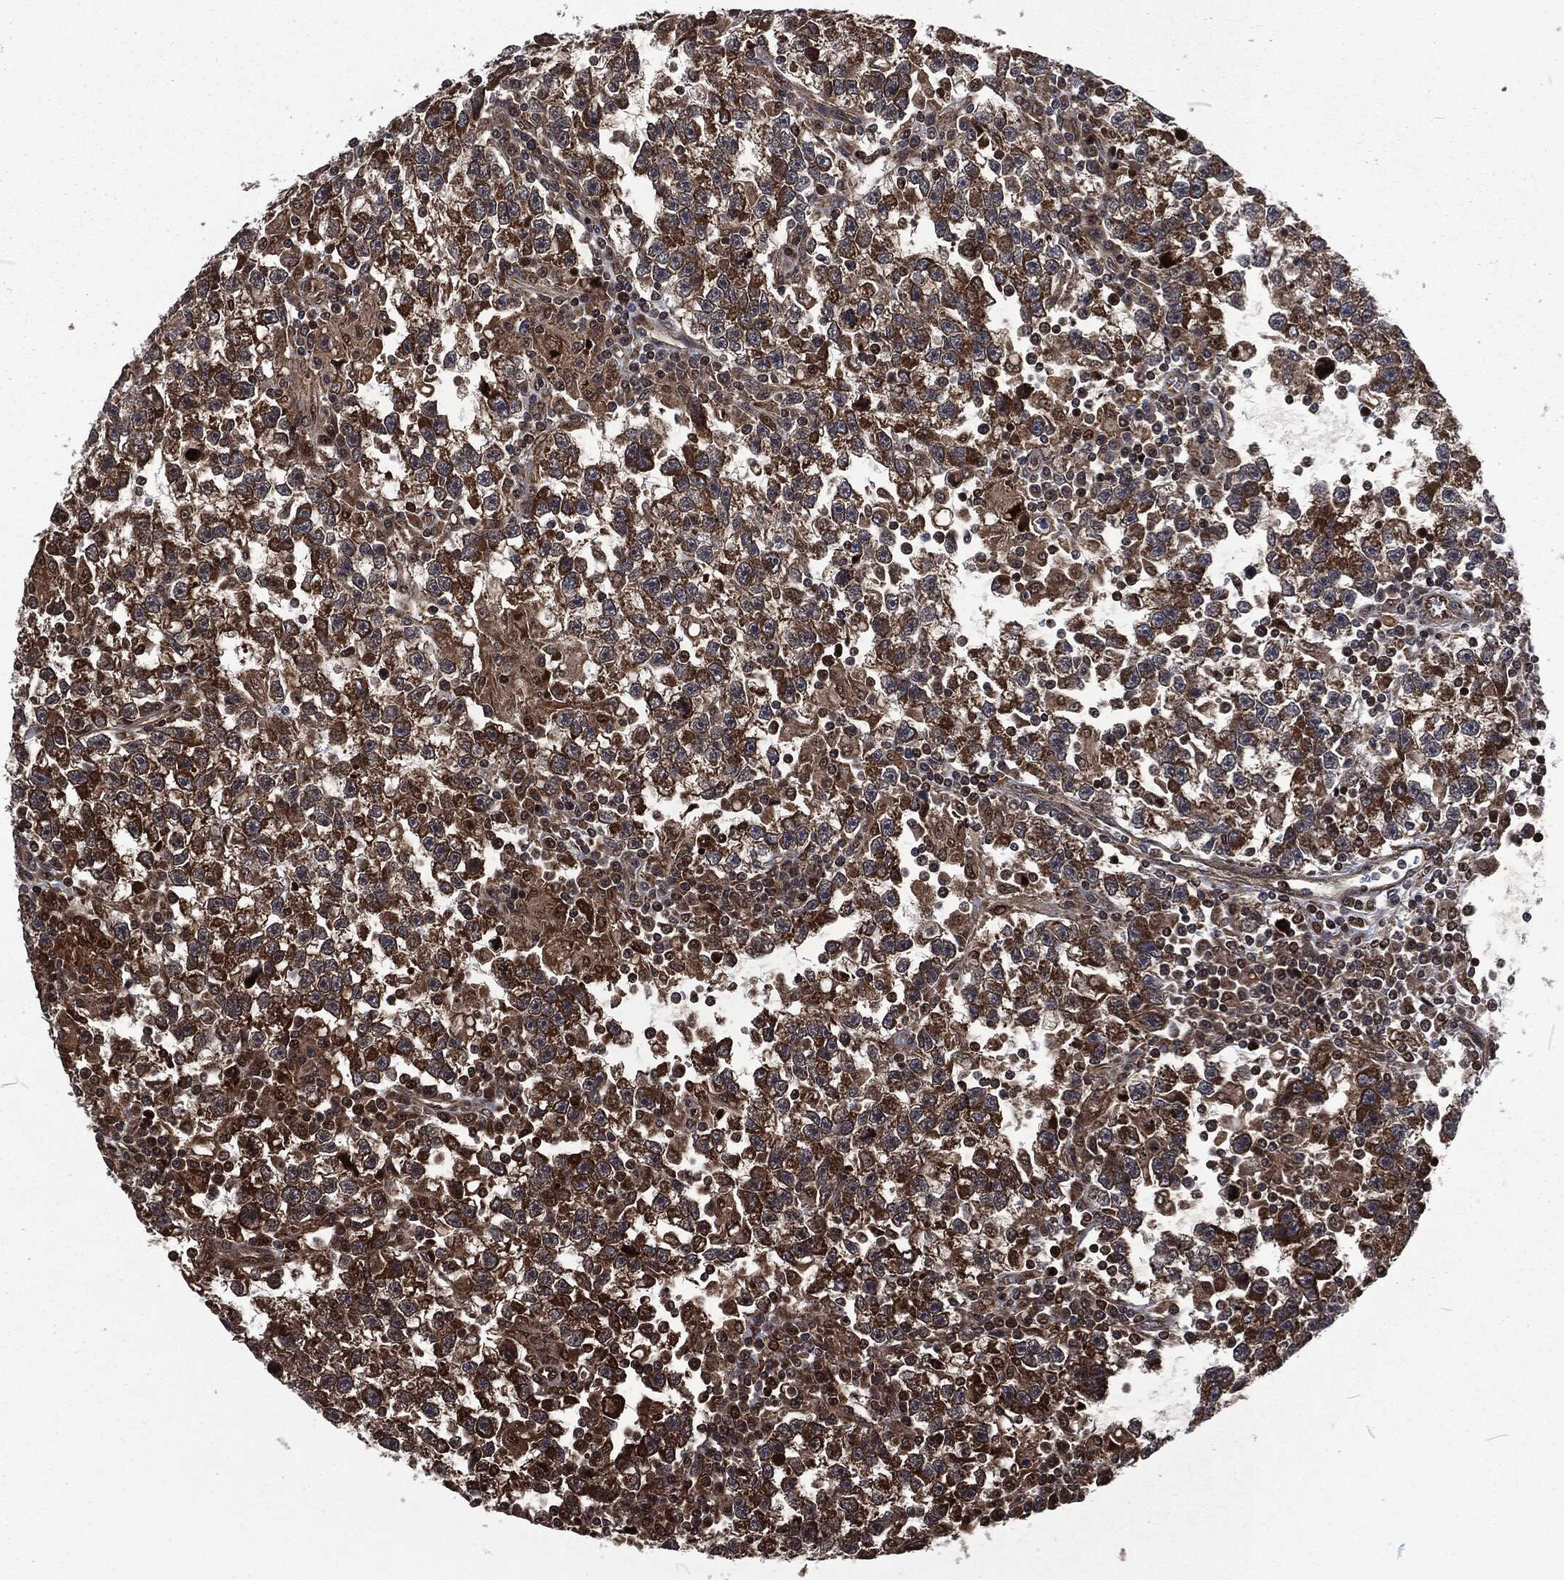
{"staining": {"intensity": "strong", "quantity": "25%-75%", "location": "cytoplasmic/membranous"}, "tissue": "testis cancer", "cell_type": "Tumor cells", "image_type": "cancer", "snomed": [{"axis": "morphology", "description": "Seminoma, NOS"}, {"axis": "topography", "description": "Testis"}], "caption": "Protein staining reveals strong cytoplasmic/membranous positivity in about 25%-75% of tumor cells in testis seminoma.", "gene": "CMPK2", "patient": {"sex": "male", "age": 47}}